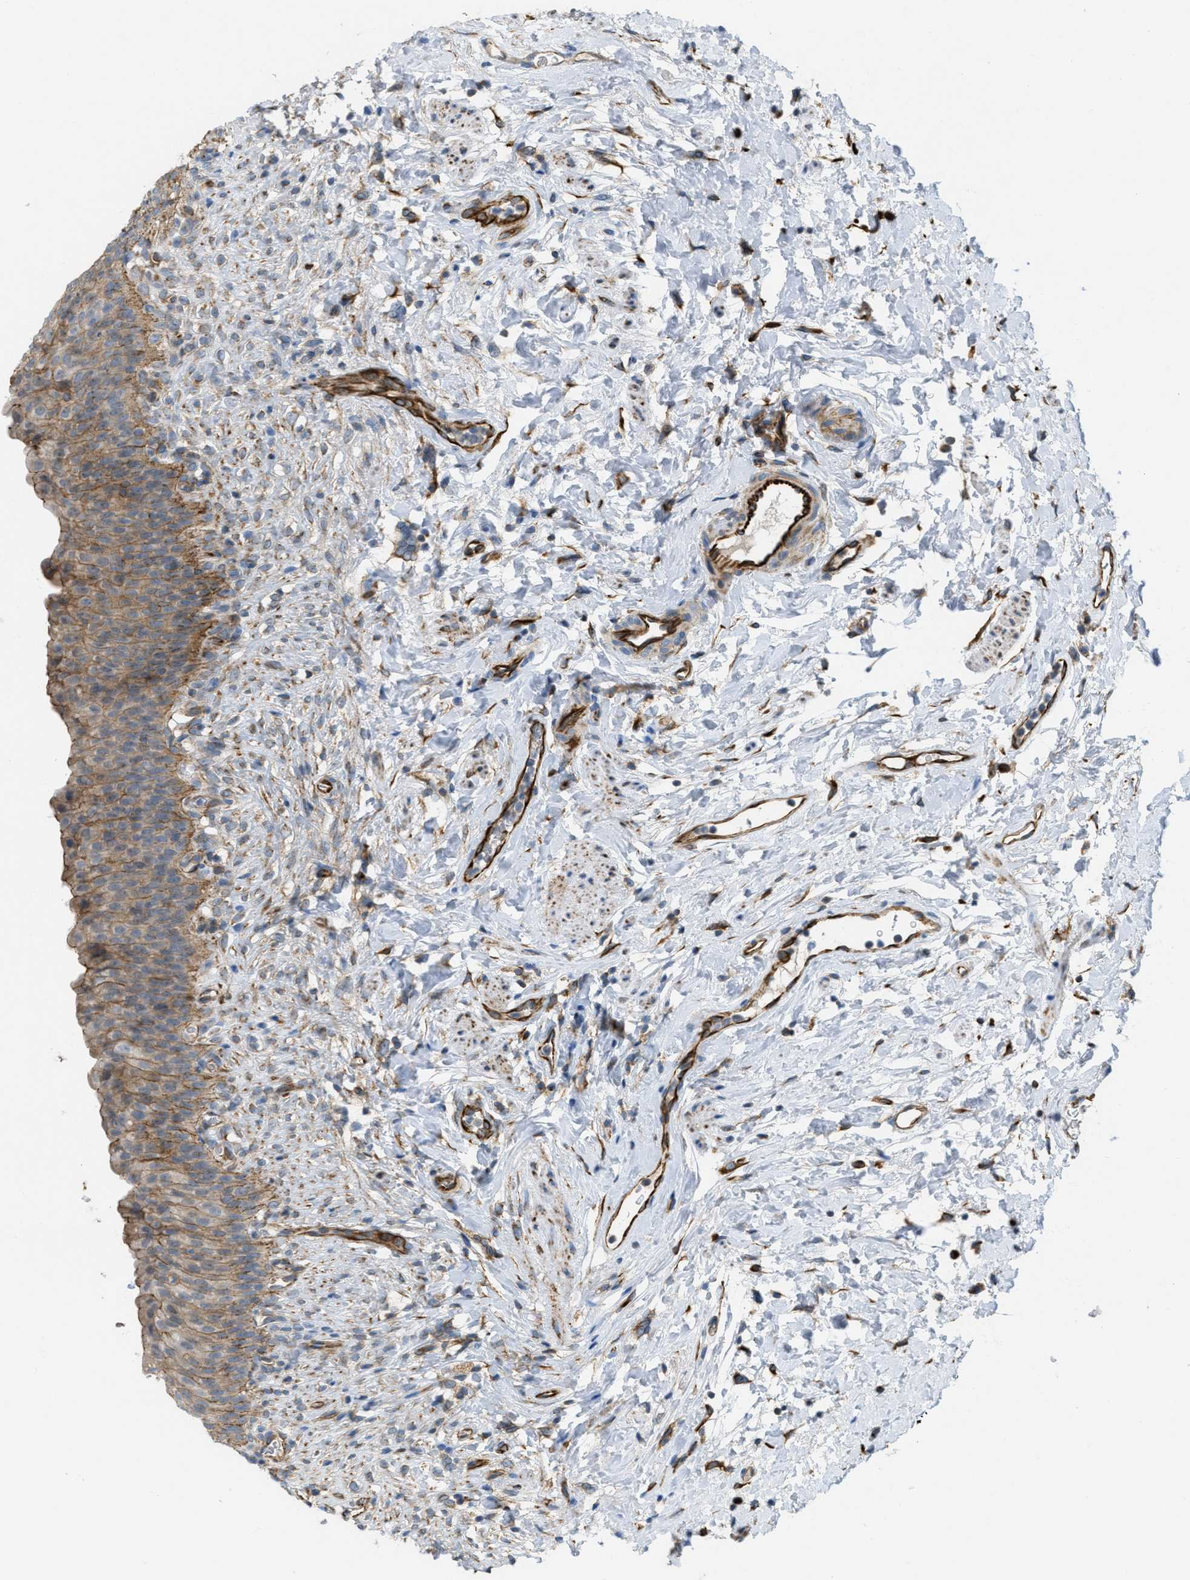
{"staining": {"intensity": "weak", "quantity": ">75%", "location": "cytoplasmic/membranous"}, "tissue": "urinary bladder", "cell_type": "Urothelial cells", "image_type": "normal", "snomed": [{"axis": "morphology", "description": "Normal tissue, NOS"}, {"axis": "topography", "description": "Urinary bladder"}], "caption": "This micrograph exhibits immunohistochemistry (IHC) staining of normal urinary bladder, with low weak cytoplasmic/membranous expression in about >75% of urothelial cells.", "gene": "BTN3A1", "patient": {"sex": "female", "age": 79}}